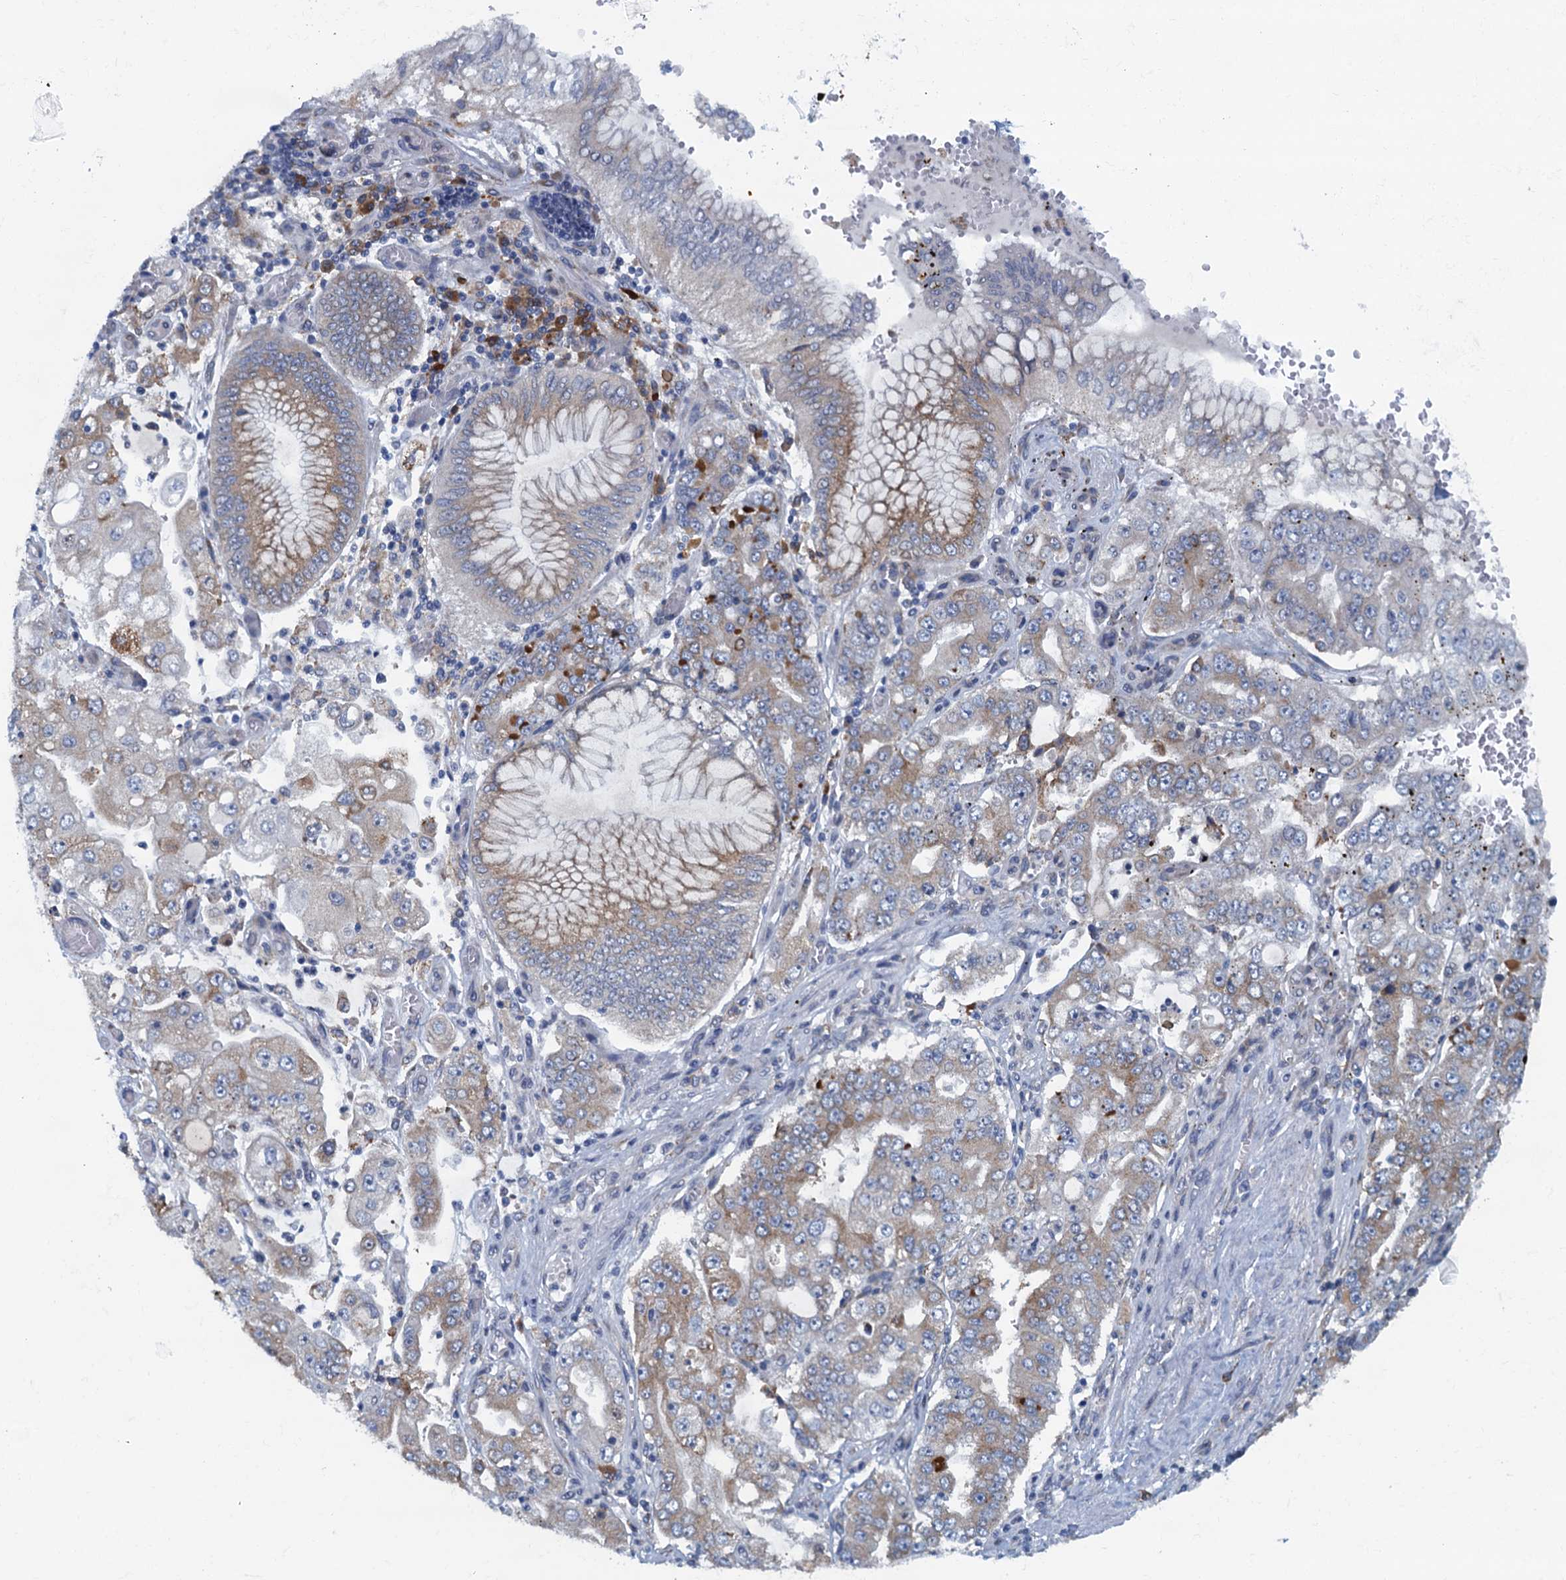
{"staining": {"intensity": "weak", "quantity": ">75%", "location": "cytoplasmic/membranous"}, "tissue": "stomach cancer", "cell_type": "Tumor cells", "image_type": "cancer", "snomed": [{"axis": "morphology", "description": "Adenocarcinoma, NOS"}, {"axis": "topography", "description": "Stomach"}], "caption": "Approximately >75% of tumor cells in human stomach cancer exhibit weak cytoplasmic/membranous protein positivity as visualized by brown immunohistochemical staining.", "gene": "MYDGF", "patient": {"sex": "male", "age": 76}}